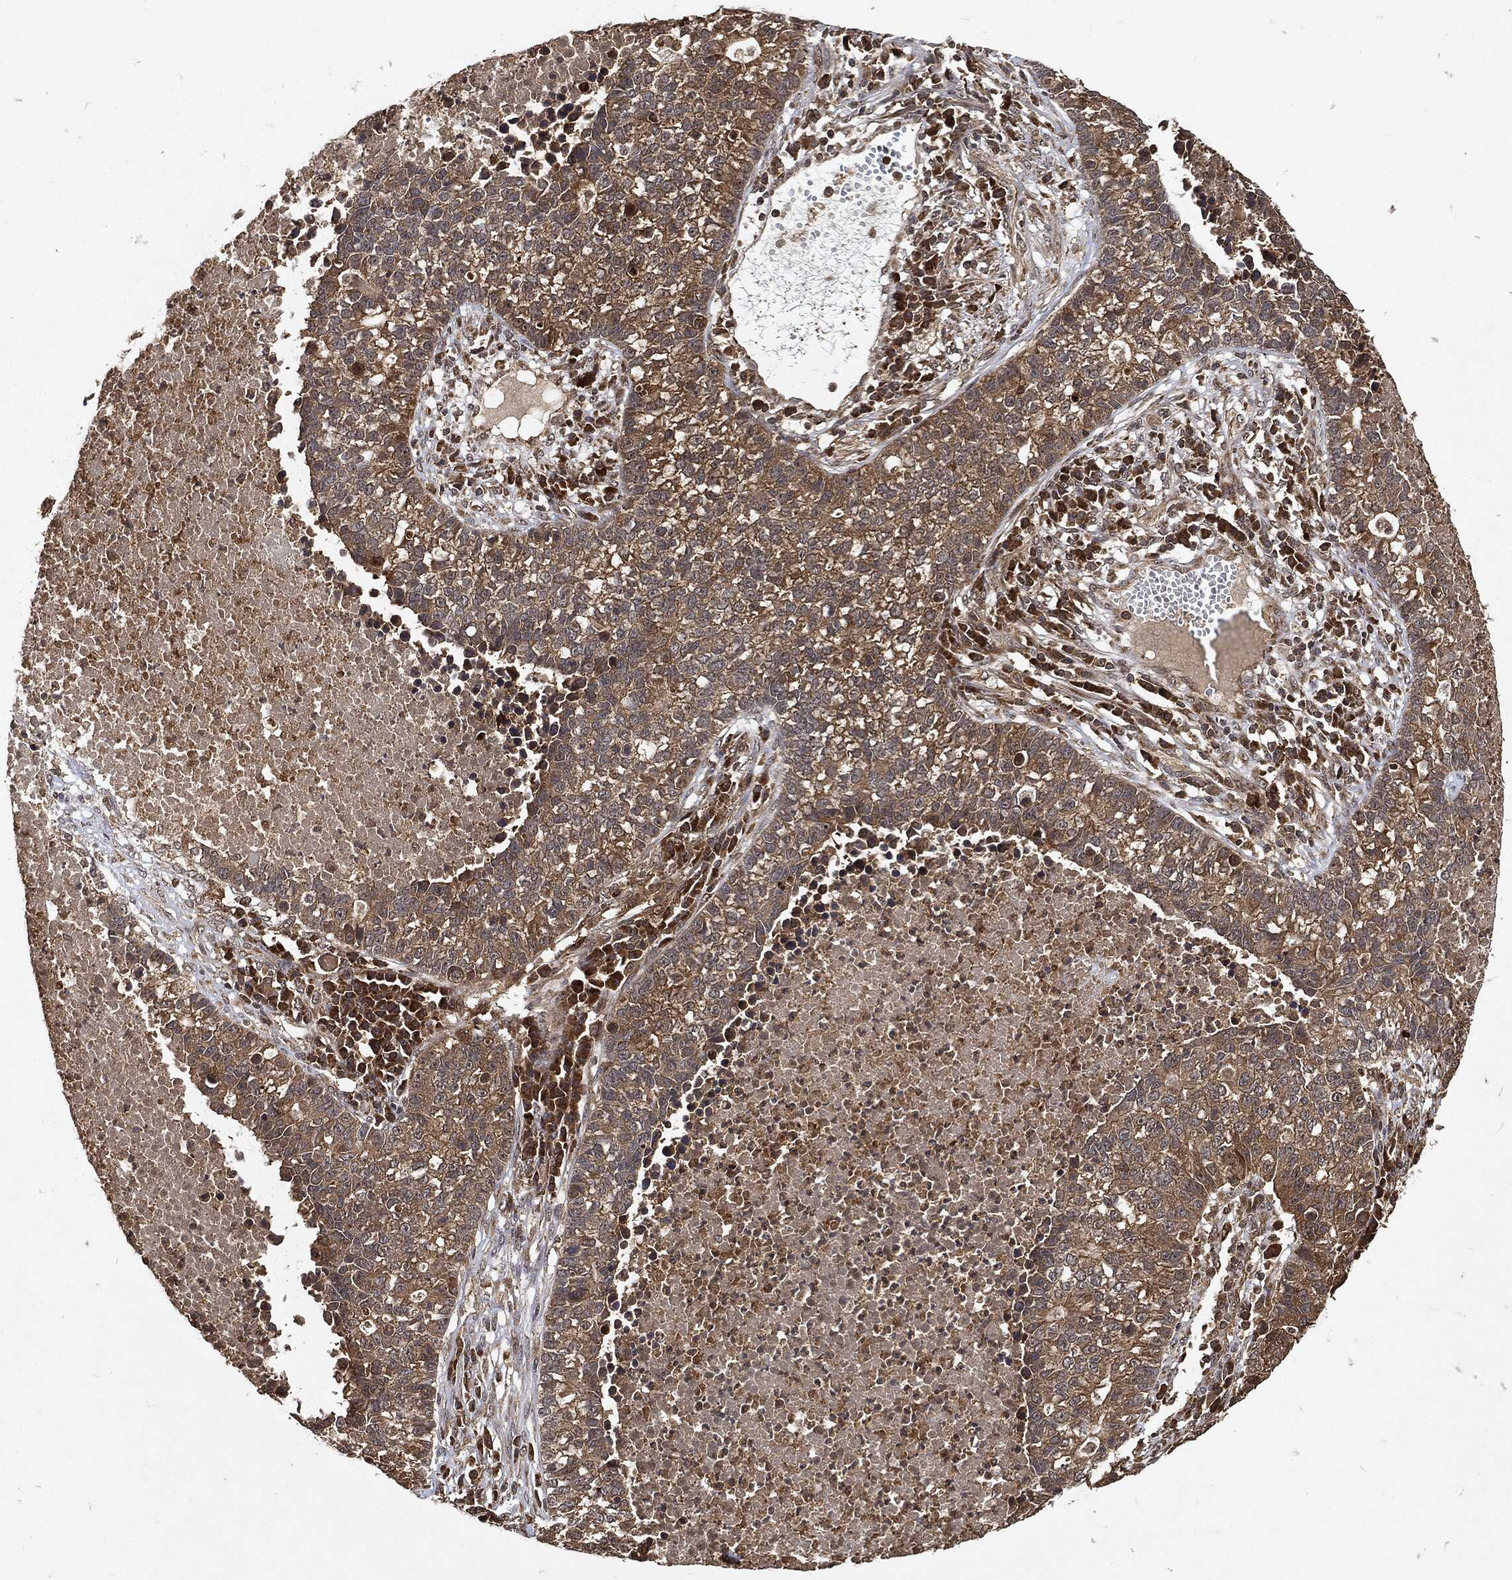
{"staining": {"intensity": "moderate", "quantity": "25%-75%", "location": "cytoplasmic/membranous"}, "tissue": "lung cancer", "cell_type": "Tumor cells", "image_type": "cancer", "snomed": [{"axis": "morphology", "description": "Adenocarcinoma, NOS"}, {"axis": "topography", "description": "Lung"}], "caption": "A brown stain labels moderate cytoplasmic/membranous expression of a protein in human lung cancer tumor cells.", "gene": "ZNF226", "patient": {"sex": "male", "age": 57}}